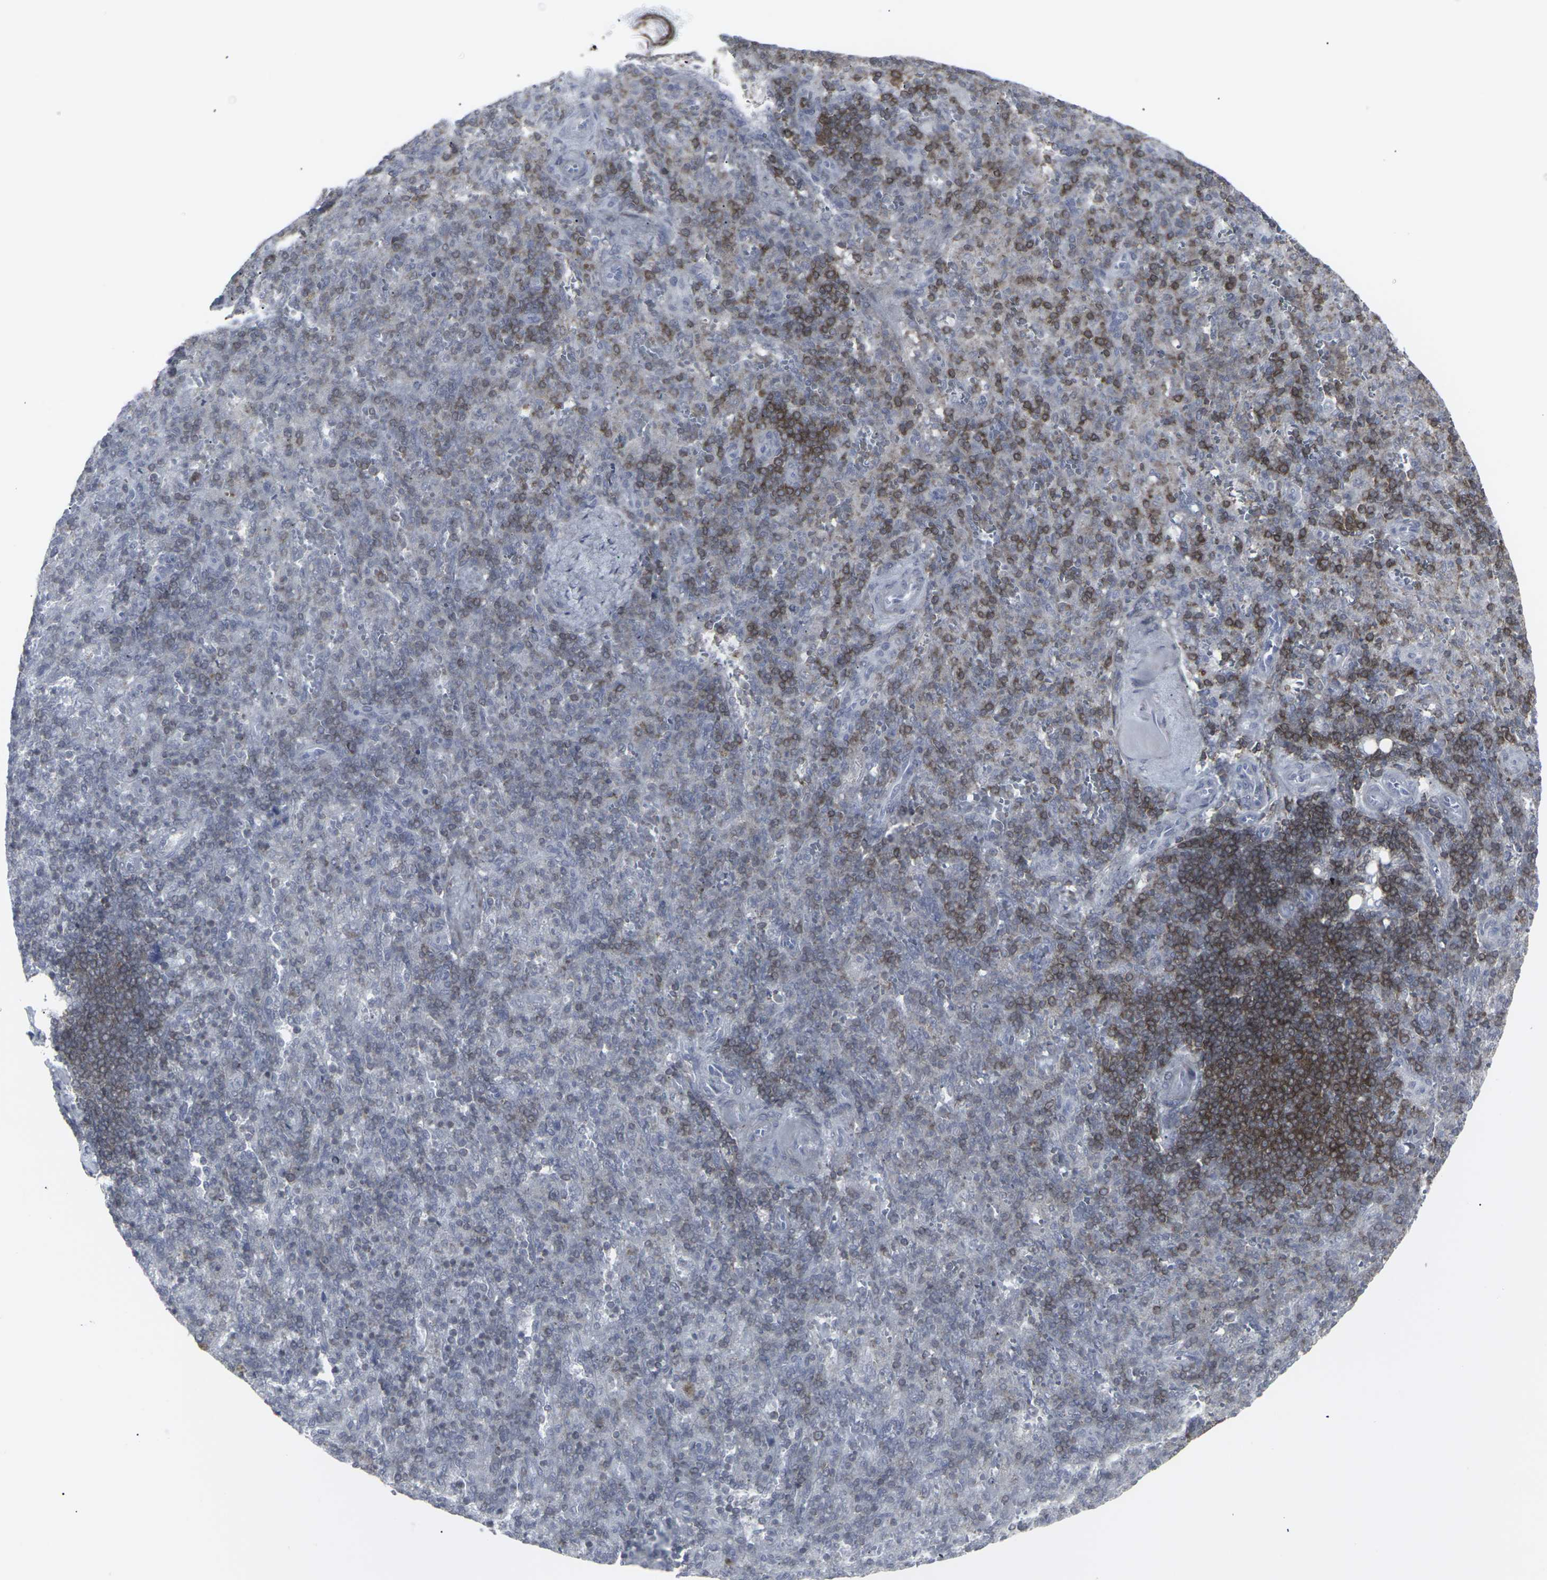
{"staining": {"intensity": "moderate", "quantity": "25%-75%", "location": "cytoplasmic/membranous"}, "tissue": "spleen", "cell_type": "Cells in red pulp", "image_type": "normal", "snomed": [{"axis": "morphology", "description": "Normal tissue, NOS"}, {"axis": "topography", "description": "Spleen"}], "caption": "A medium amount of moderate cytoplasmic/membranous staining is seen in about 25%-75% of cells in red pulp in unremarkable spleen.", "gene": "APOBEC2", "patient": {"sex": "female", "age": 74}}